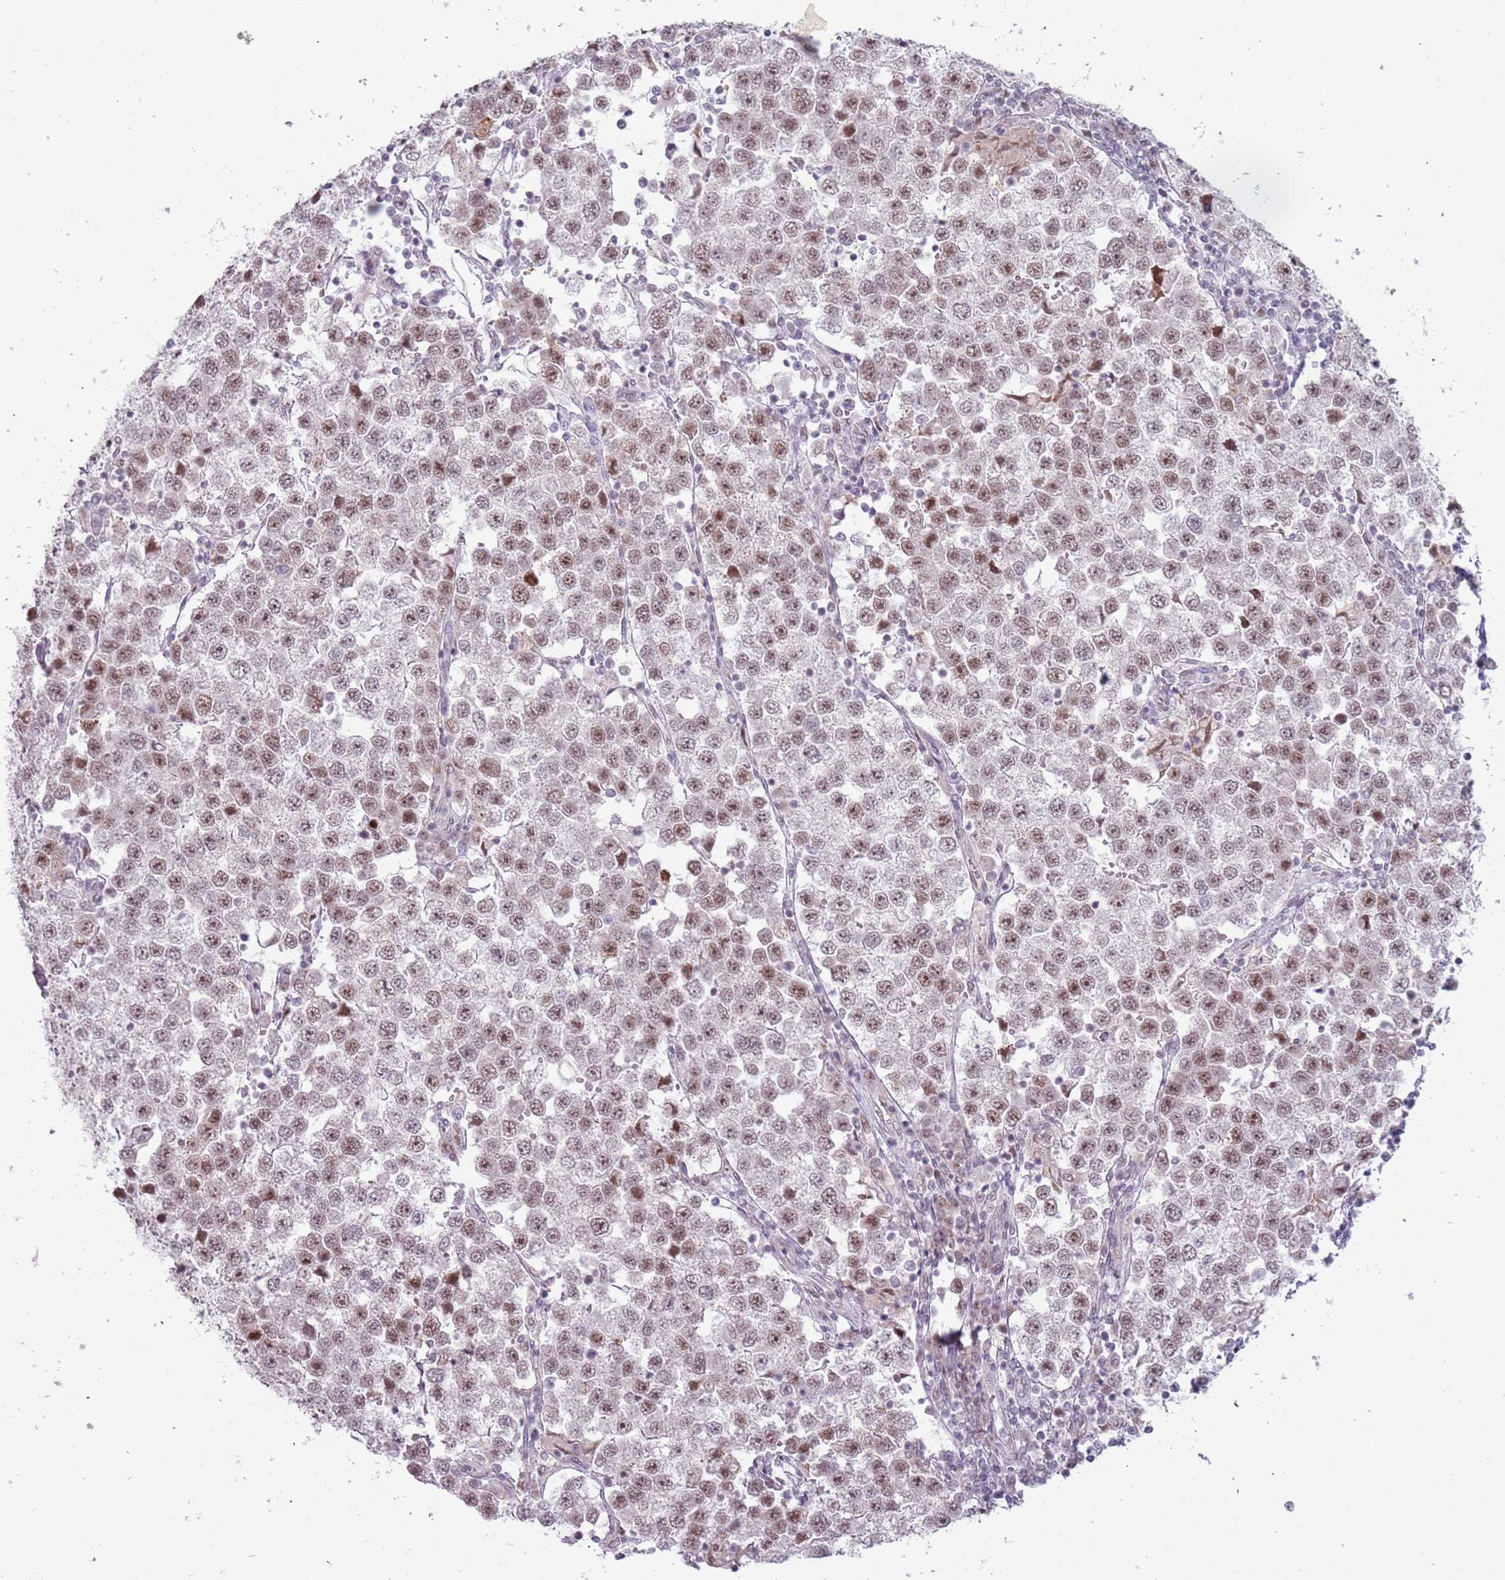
{"staining": {"intensity": "moderate", "quantity": "25%-75%", "location": "nuclear"}, "tissue": "testis cancer", "cell_type": "Tumor cells", "image_type": "cancer", "snomed": [{"axis": "morphology", "description": "Seminoma, NOS"}, {"axis": "topography", "description": "Testis"}], "caption": "This micrograph demonstrates immunohistochemistry staining of testis cancer, with medium moderate nuclear expression in approximately 25%-75% of tumor cells.", "gene": "REXO4", "patient": {"sex": "male", "age": 37}}